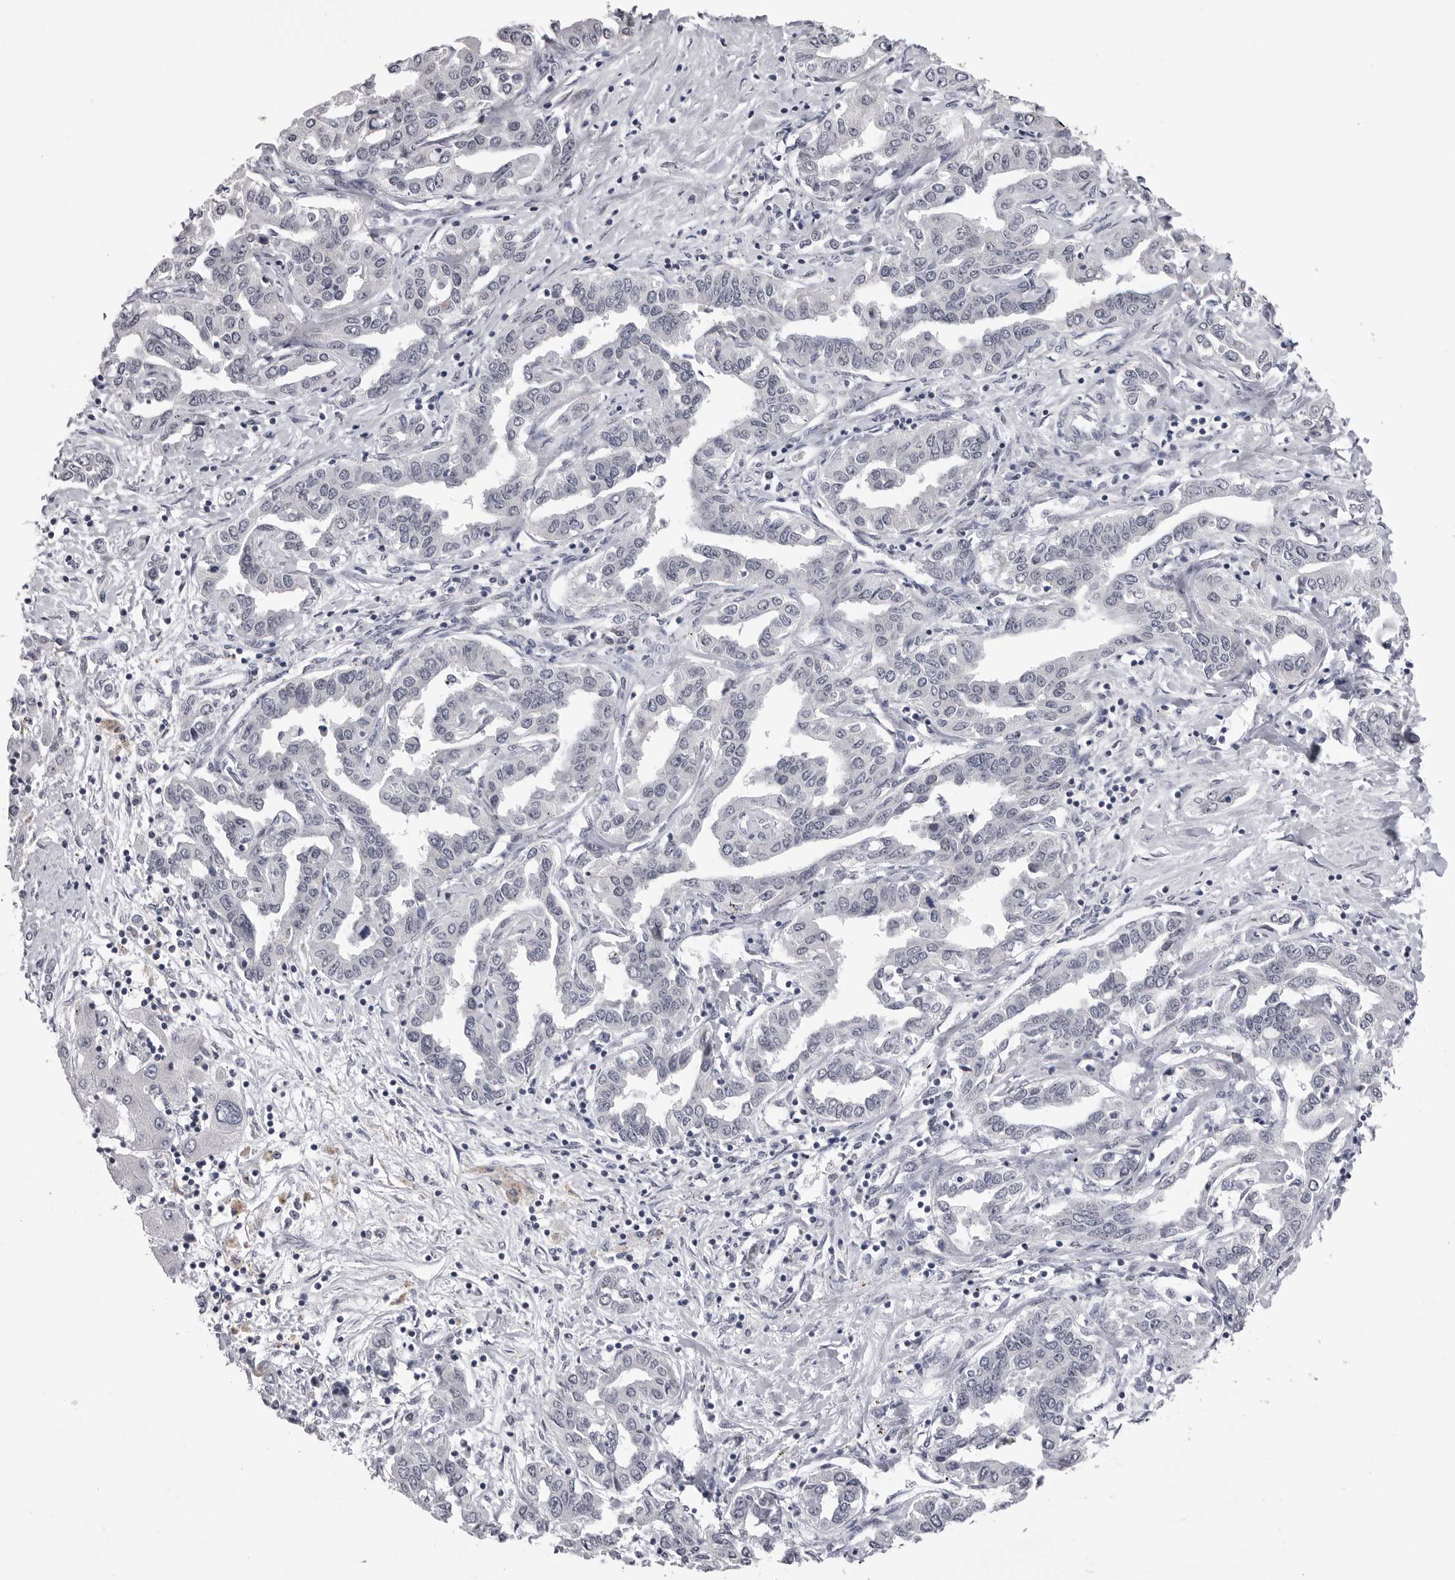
{"staining": {"intensity": "negative", "quantity": "none", "location": "none"}, "tissue": "liver cancer", "cell_type": "Tumor cells", "image_type": "cancer", "snomed": [{"axis": "morphology", "description": "Cholangiocarcinoma"}, {"axis": "topography", "description": "Liver"}], "caption": "High power microscopy histopathology image of an immunohistochemistry histopathology image of liver cancer, revealing no significant staining in tumor cells. (DAB IHC, high magnification).", "gene": "DLG2", "patient": {"sex": "male", "age": 59}}